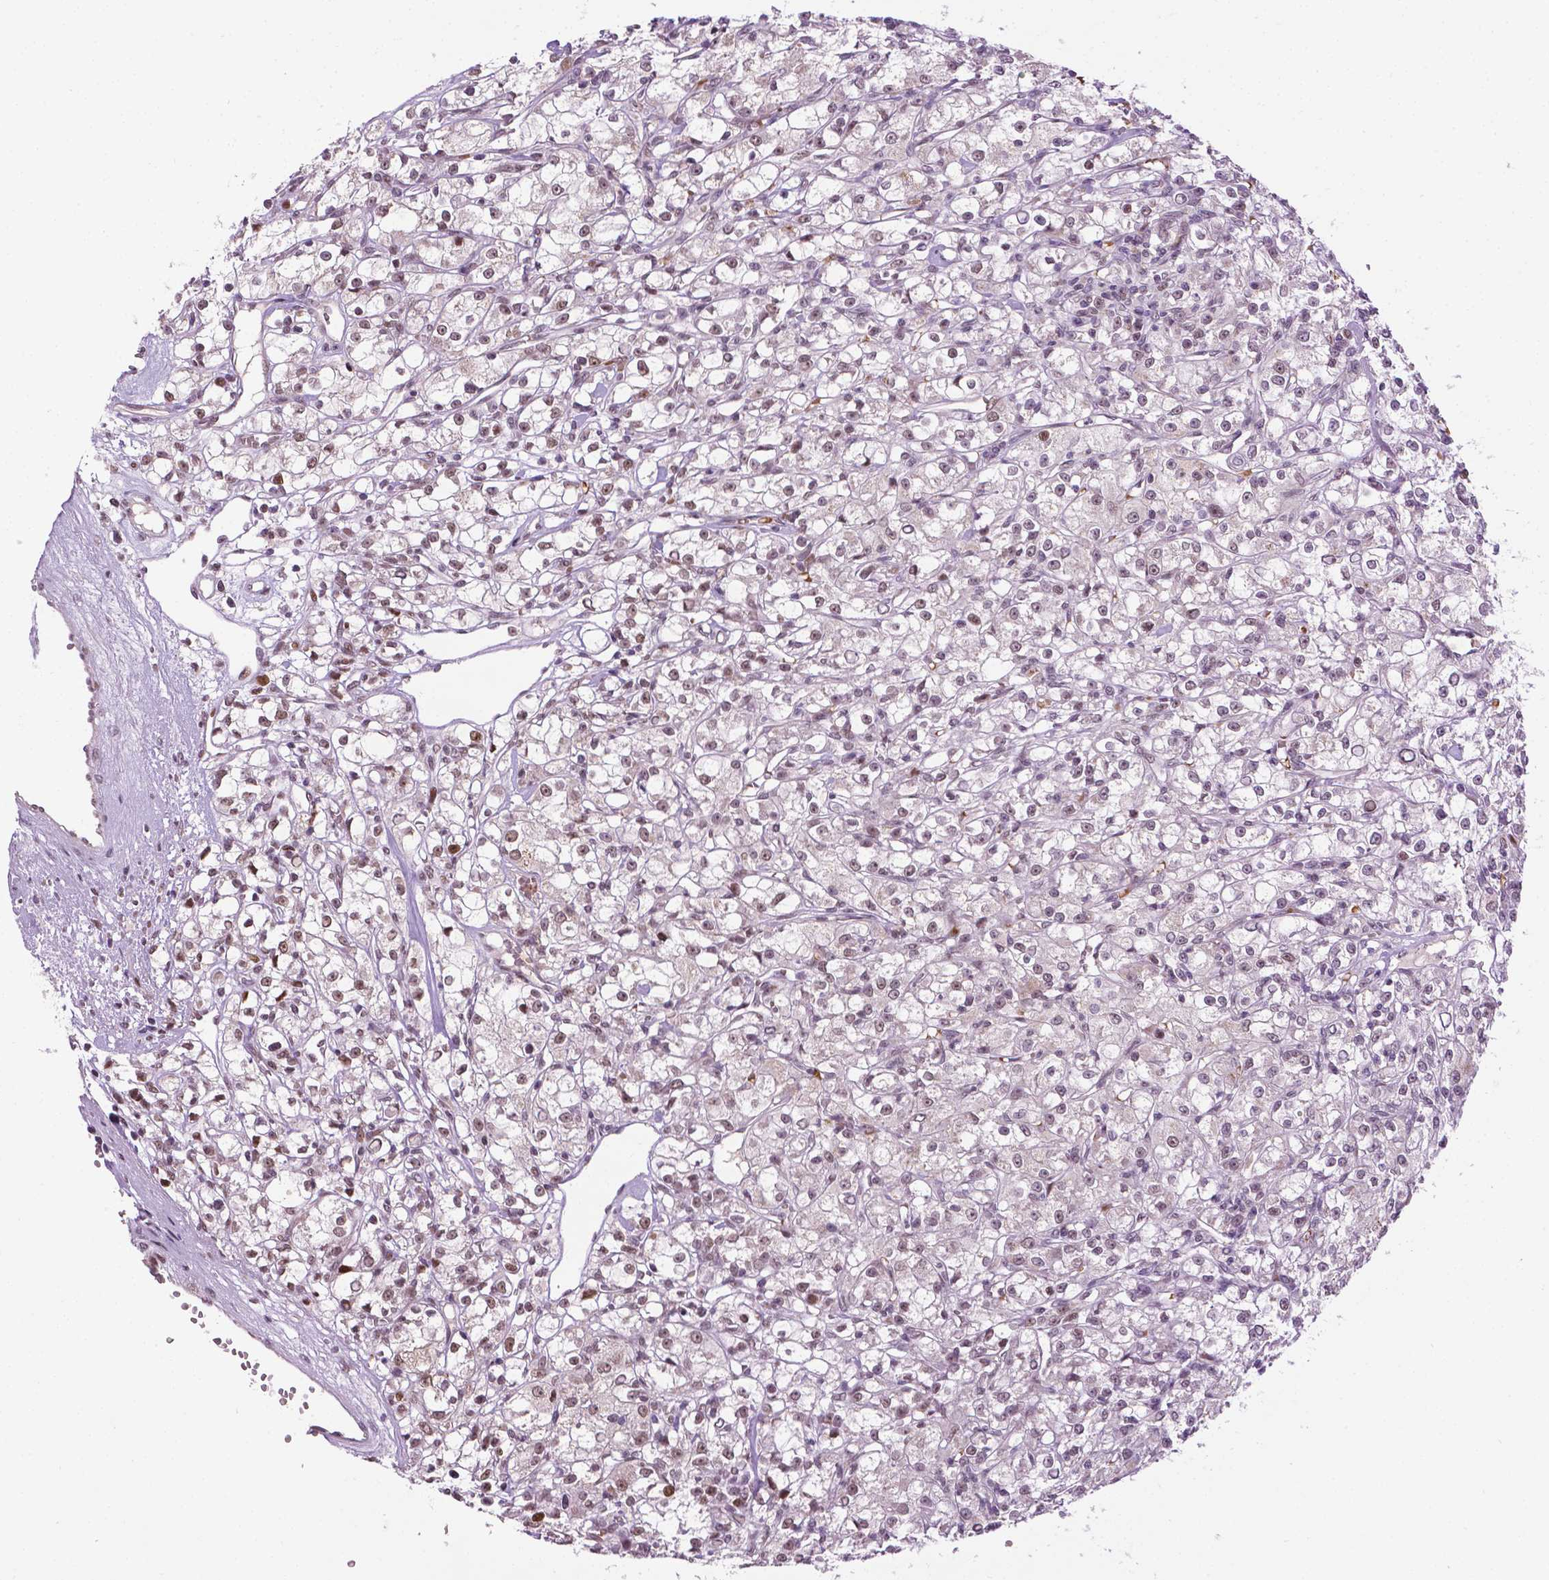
{"staining": {"intensity": "weak", "quantity": "<25%", "location": "nuclear"}, "tissue": "renal cancer", "cell_type": "Tumor cells", "image_type": "cancer", "snomed": [{"axis": "morphology", "description": "Adenocarcinoma, NOS"}, {"axis": "topography", "description": "Kidney"}], "caption": "IHC of renal cancer exhibits no positivity in tumor cells. (Brightfield microscopy of DAB (3,3'-diaminobenzidine) immunohistochemistry at high magnification).", "gene": "ZNF41", "patient": {"sex": "female", "age": 59}}